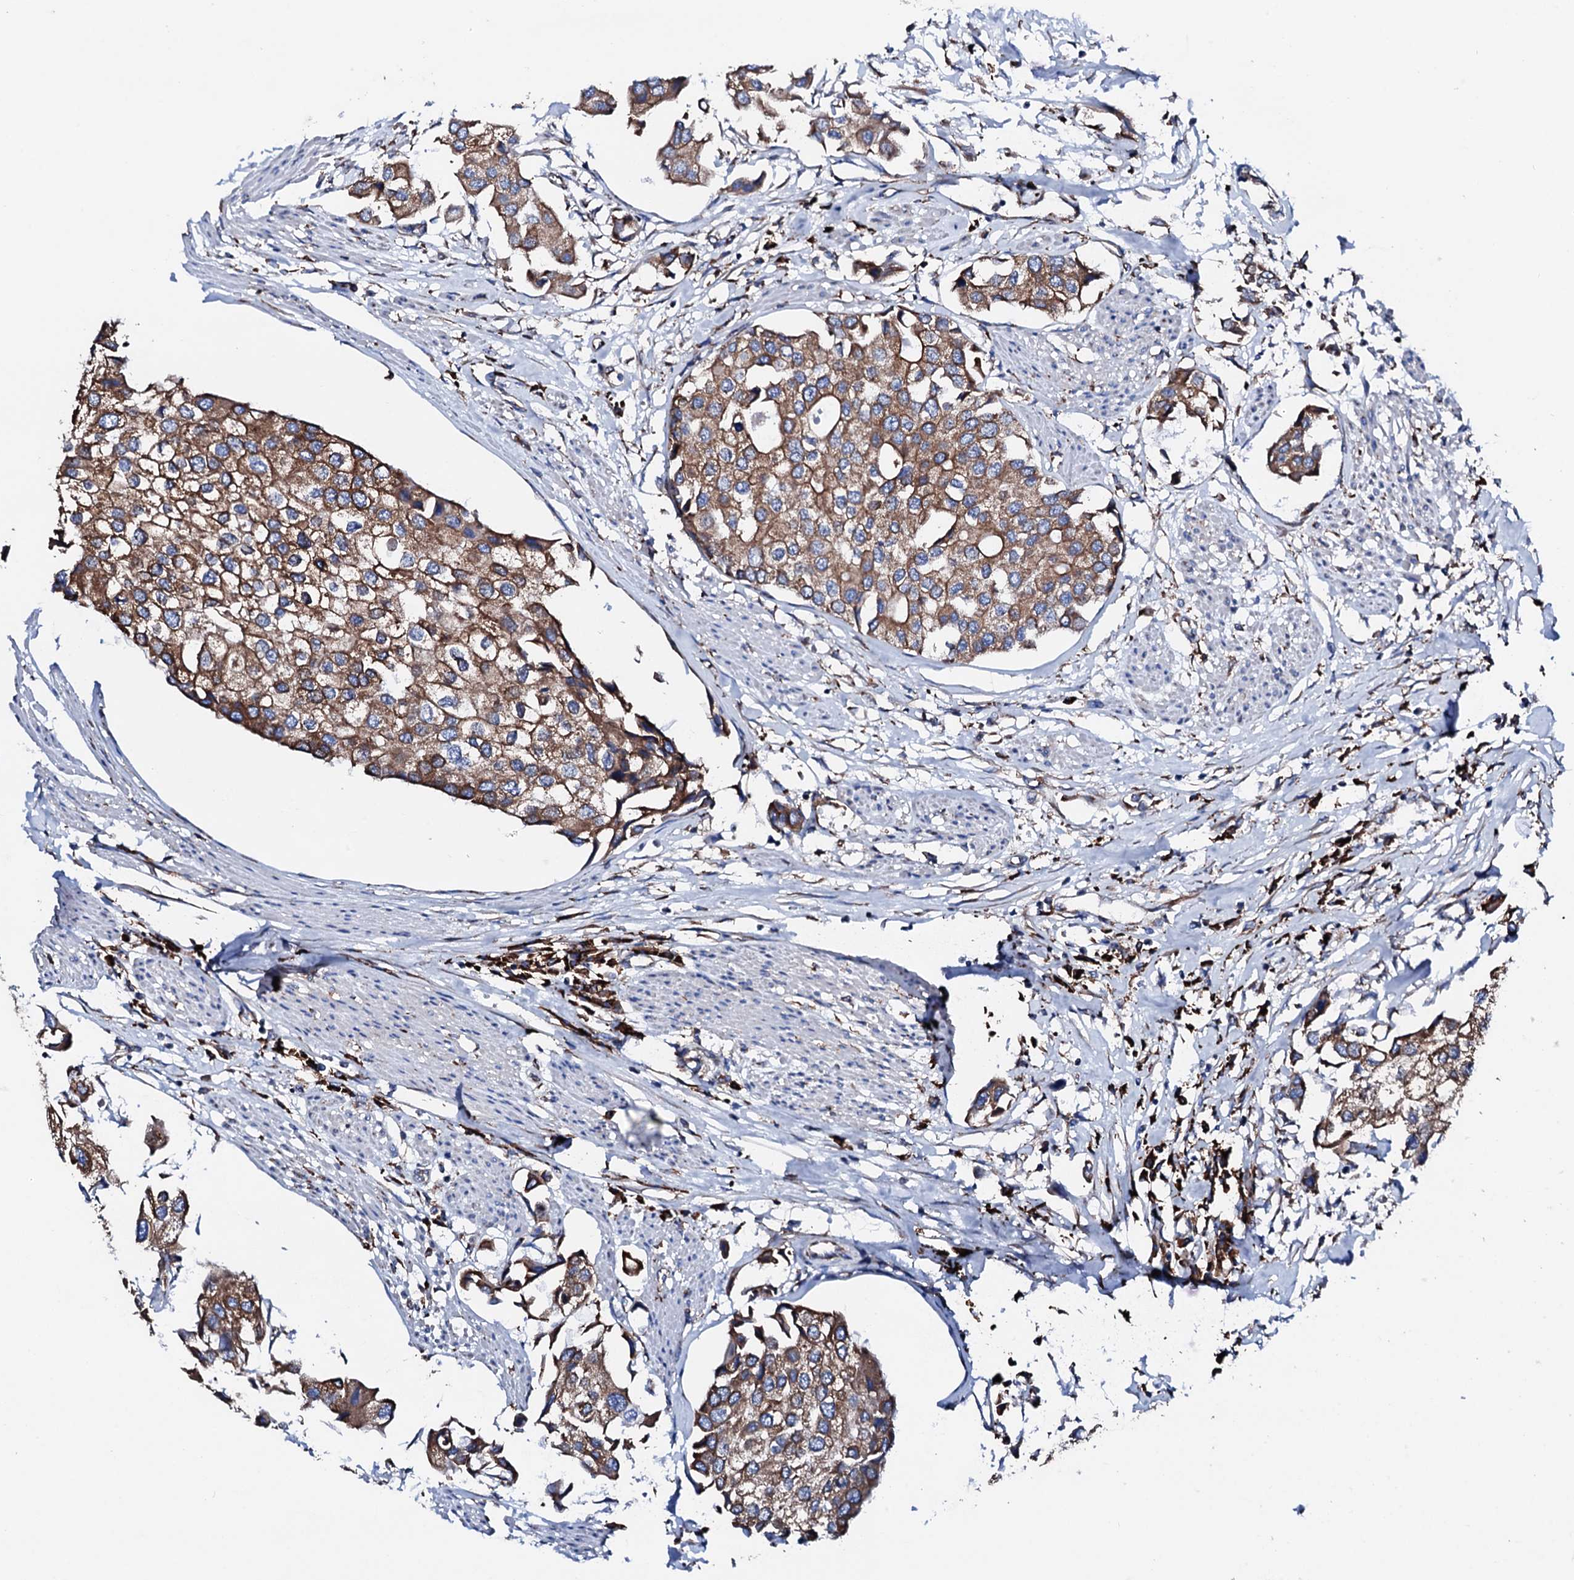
{"staining": {"intensity": "moderate", "quantity": ">75%", "location": "cytoplasmic/membranous"}, "tissue": "urothelial cancer", "cell_type": "Tumor cells", "image_type": "cancer", "snomed": [{"axis": "morphology", "description": "Urothelial carcinoma, High grade"}, {"axis": "topography", "description": "Urinary bladder"}], "caption": "A brown stain shows moderate cytoplasmic/membranous staining of a protein in human urothelial carcinoma (high-grade) tumor cells.", "gene": "AMDHD1", "patient": {"sex": "male", "age": 64}}